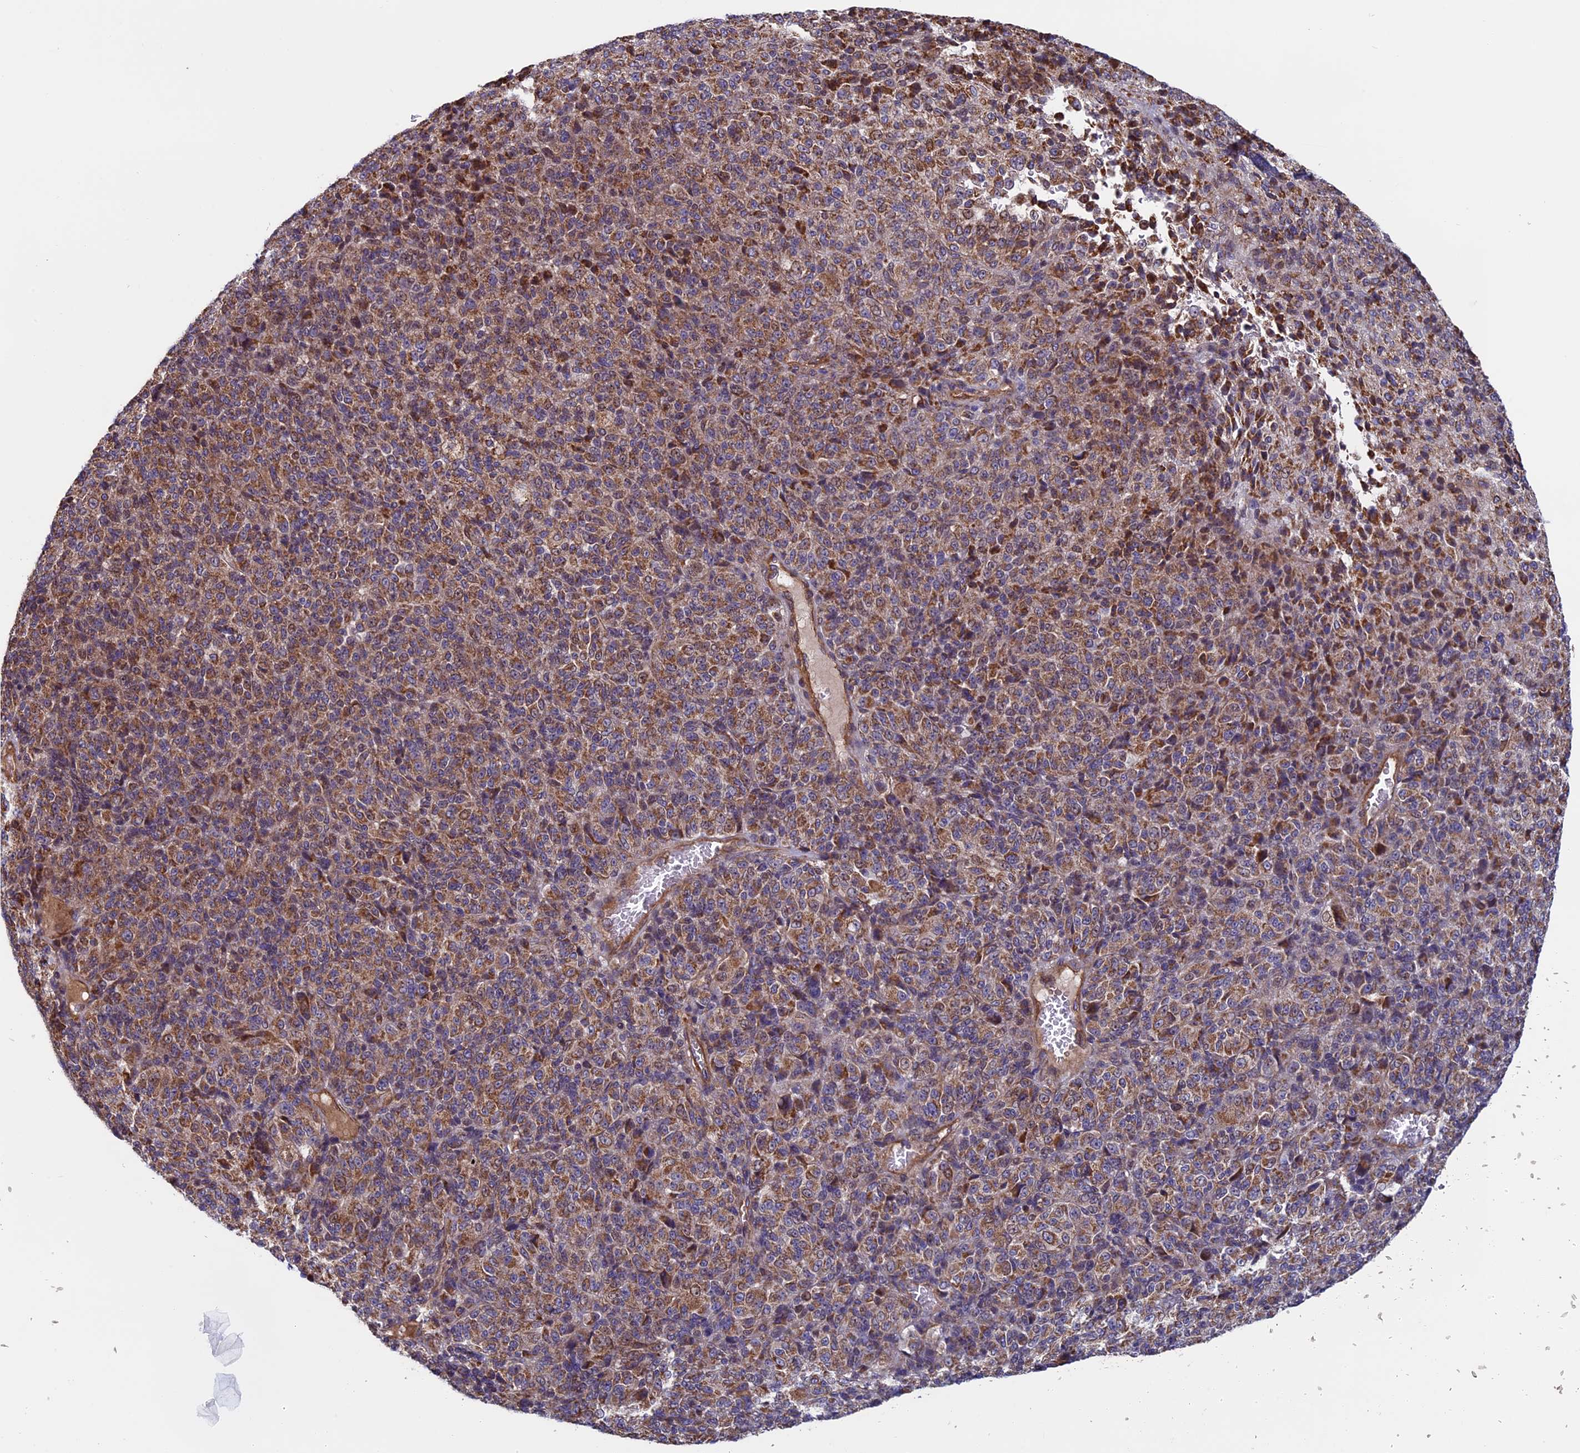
{"staining": {"intensity": "moderate", "quantity": ">75%", "location": "cytoplasmic/membranous"}, "tissue": "melanoma", "cell_type": "Tumor cells", "image_type": "cancer", "snomed": [{"axis": "morphology", "description": "Malignant melanoma, Metastatic site"}, {"axis": "topography", "description": "Brain"}], "caption": "DAB (3,3'-diaminobenzidine) immunohistochemical staining of malignant melanoma (metastatic site) demonstrates moderate cytoplasmic/membranous protein staining in approximately >75% of tumor cells.", "gene": "CCDC8", "patient": {"sex": "female", "age": 56}}